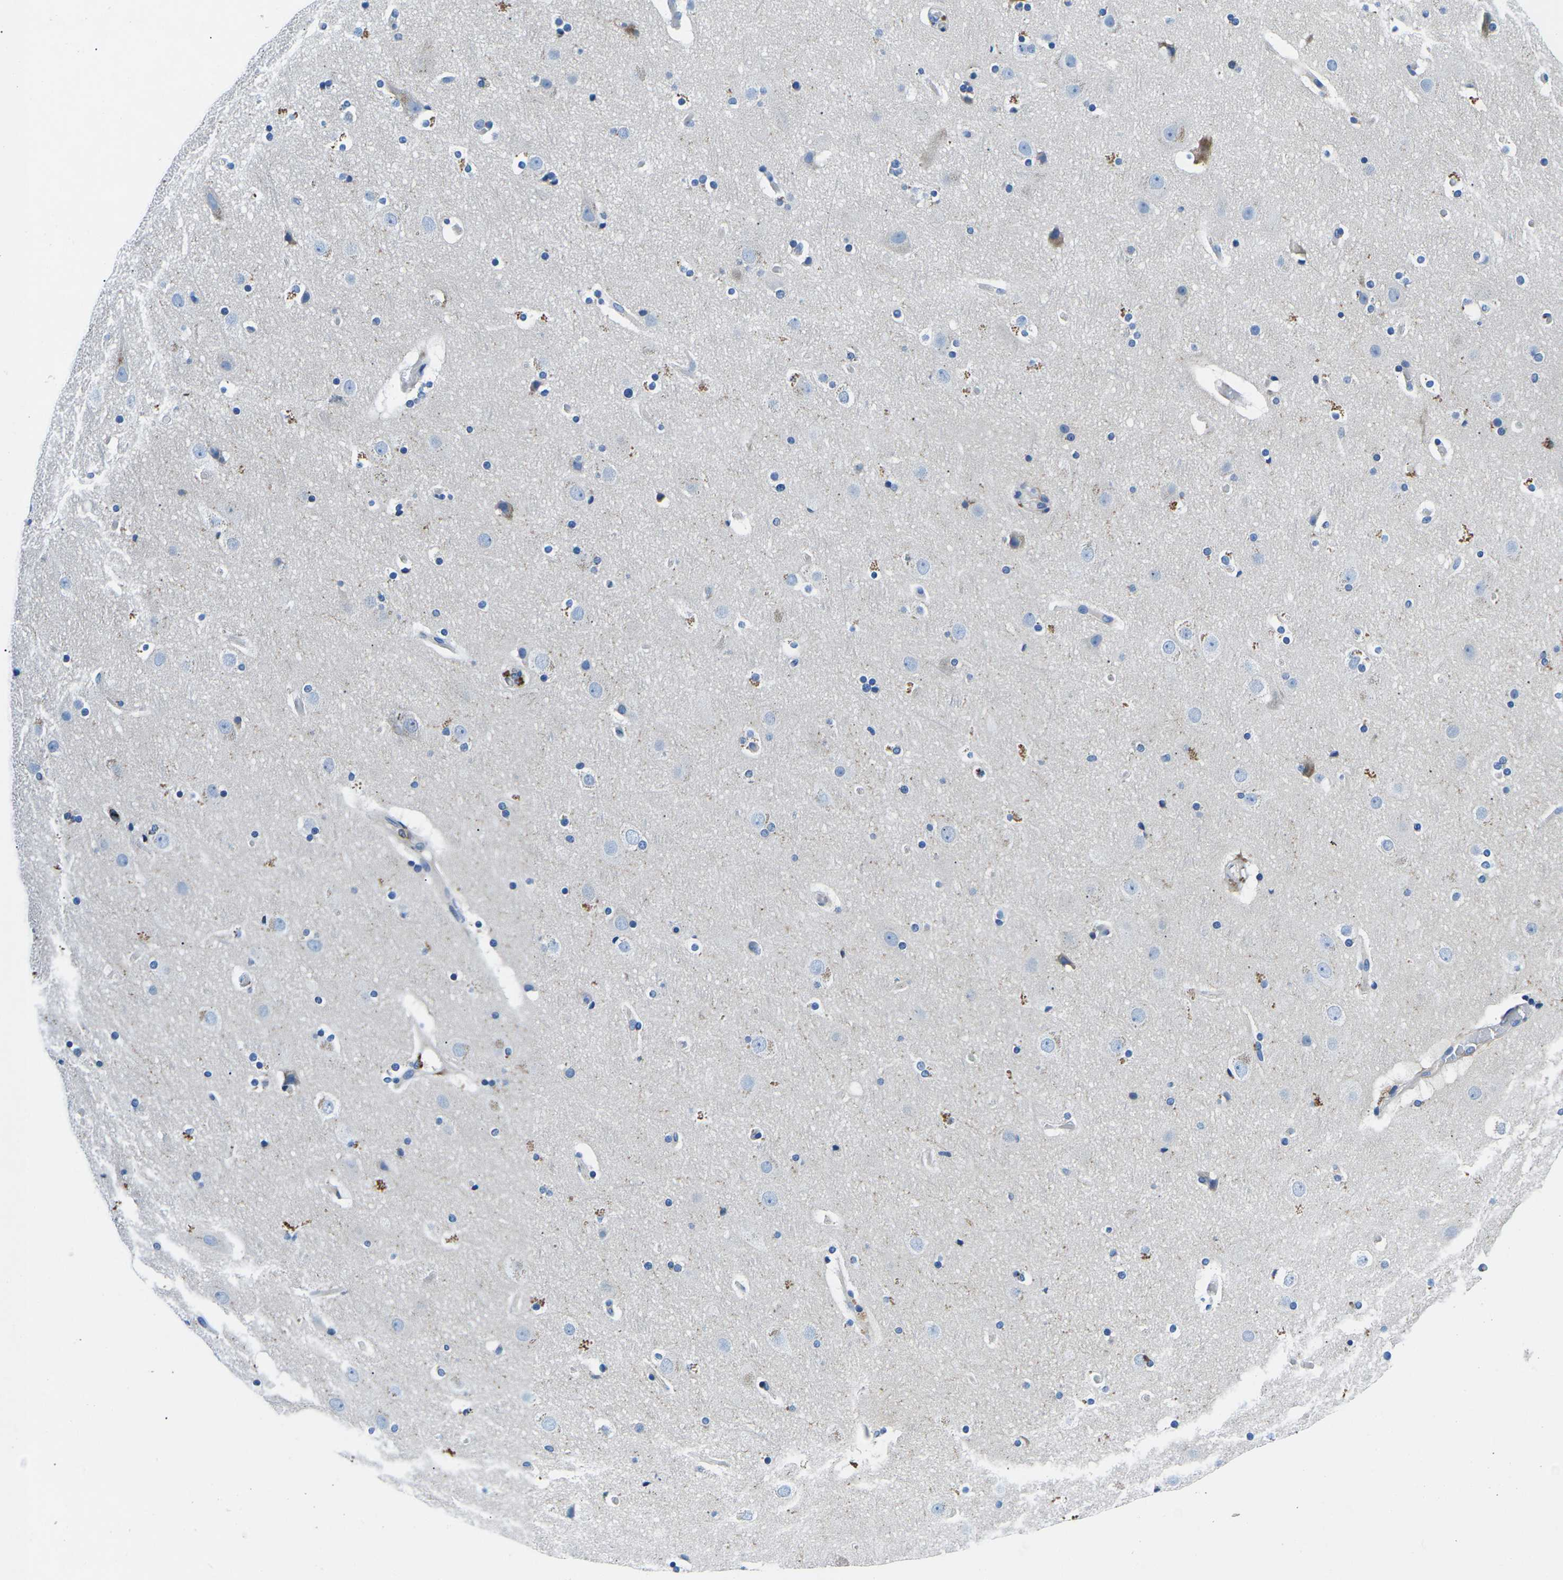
{"staining": {"intensity": "negative", "quantity": "none", "location": "none"}, "tissue": "cerebral cortex", "cell_type": "Endothelial cells", "image_type": "normal", "snomed": [{"axis": "morphology", "description": "Normal tissue, NOS"}, {"axis": "topography", "description": "Cerebral cortex"}], "caption": "This is an immunohistochemistry (IHC) histopathology image of benign human cerebral cortex. There is no positivity in endothelial cells.", "gene": "MC4R", "patient": {"sex": "male", "age": 57}}